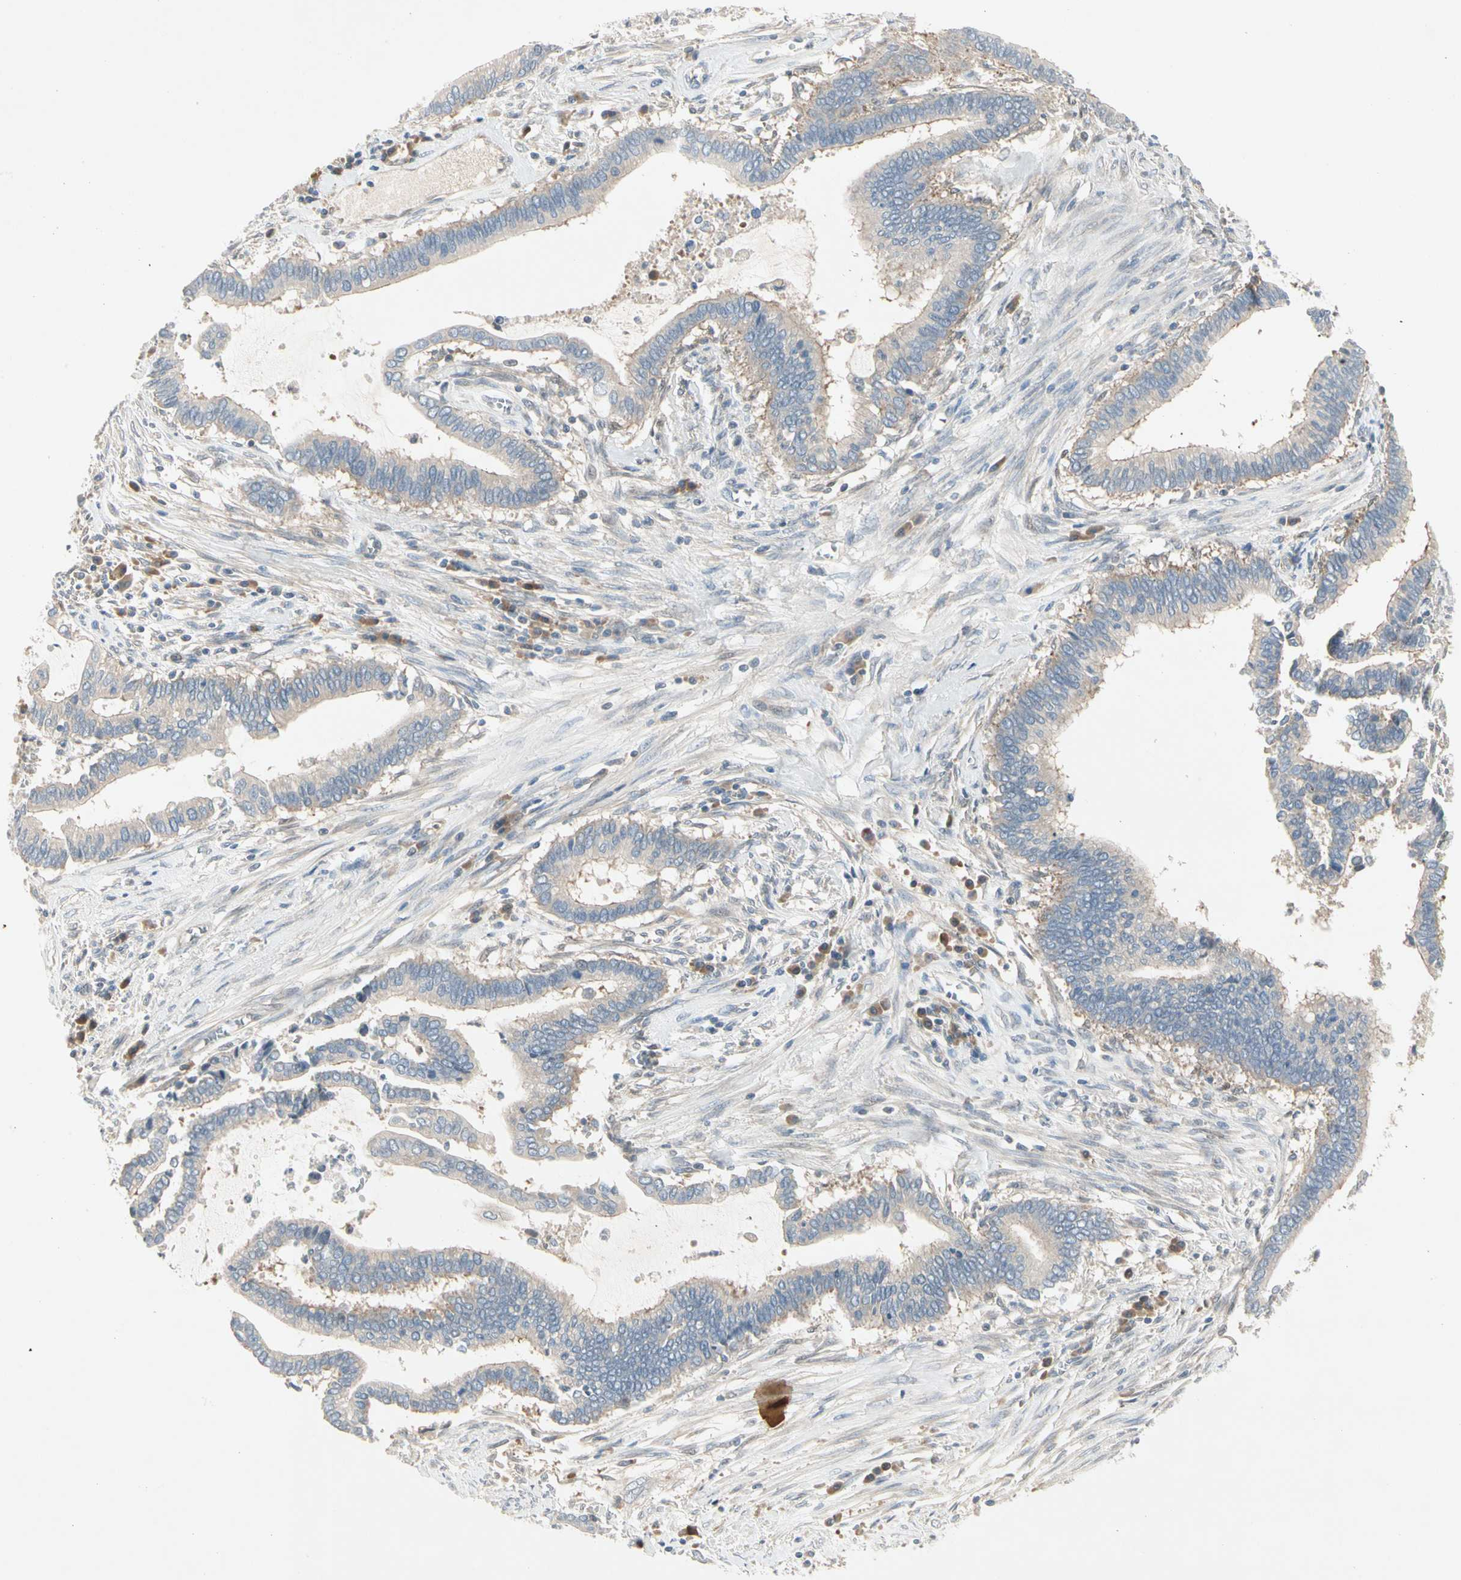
{"staining": {"intensity": "weak", "quantity": "25%-75%", "location": "cytoplasmic/membranous"}, "tissue": "cervical cancer", "cell_type": "Tumor cells", "image_type": "cancer", "snomed": [{"axis": "morphology", "description": "Adenocarcinoma, NOS"}, {"axis": "topography", "description": "Cervix"}], "caption": "Protein staining exhibits weak cytoplasmic/membranous staining in about 25%-75% of tumor cells in cervical adenocarcinoma.", "gene": "IL1R1", "patient": {"sex": "female", "age": 44}}